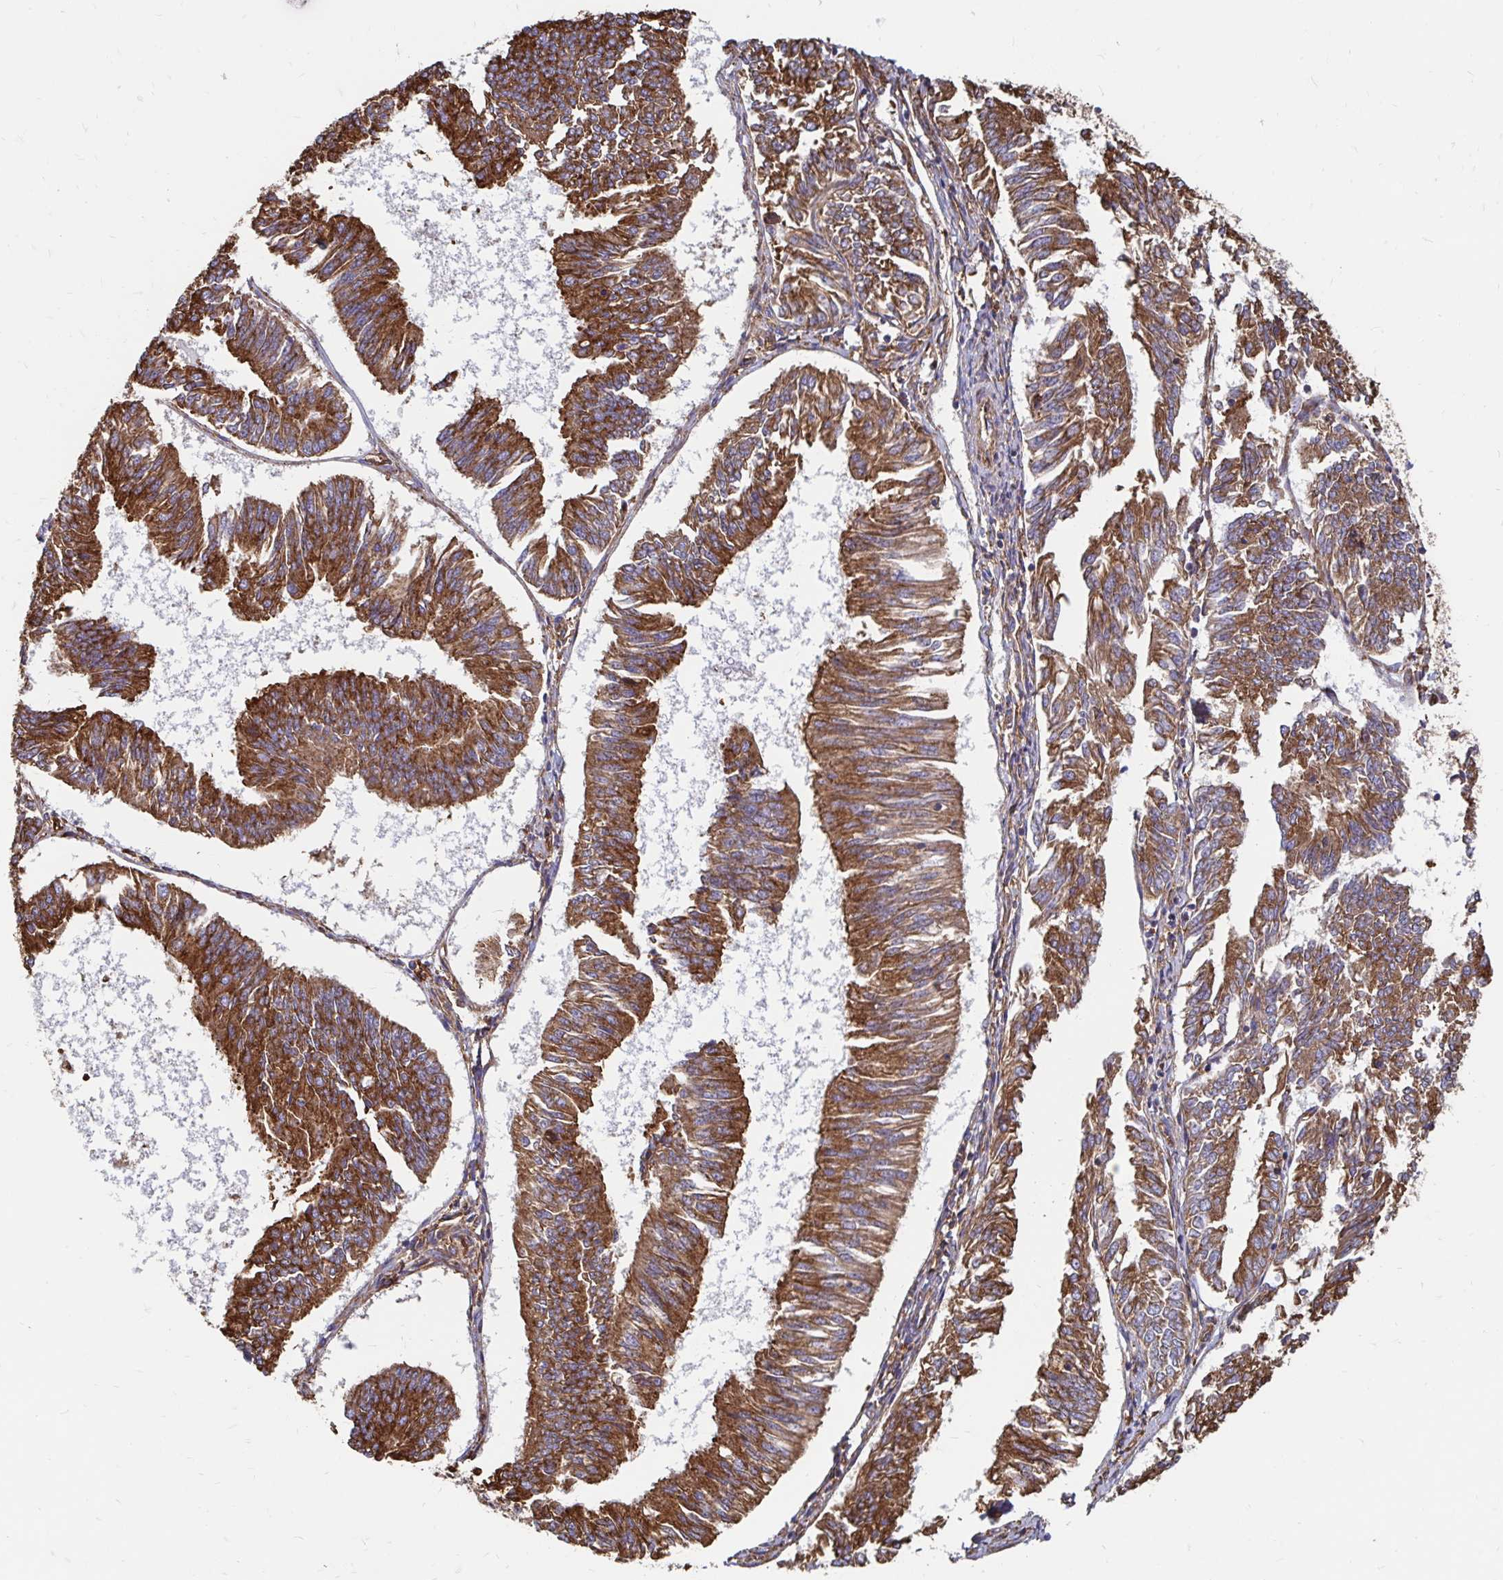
{"staining": {"intensity": "strong", "quantity": ">75%", "location": "cytoplasmic/membranous"}, "tissue": "endometrial cancer", "cell_type": "Tumor cells", "image_type": "cancer", "snomed": [{"axis": "morphology", "description": "Adenocarcinoma, NOS"}, {"axis": "topography", "description": "Endometrium"}], "caption": "IHC histopathology image of human endometrial cancer stained for a protein (brown), which exhibits high levels of strong cytoplasmic/membranous staining in about >75% of tumor cells.", "gene": "CLTC", "patient": {"sex": "female", "age": 58}}